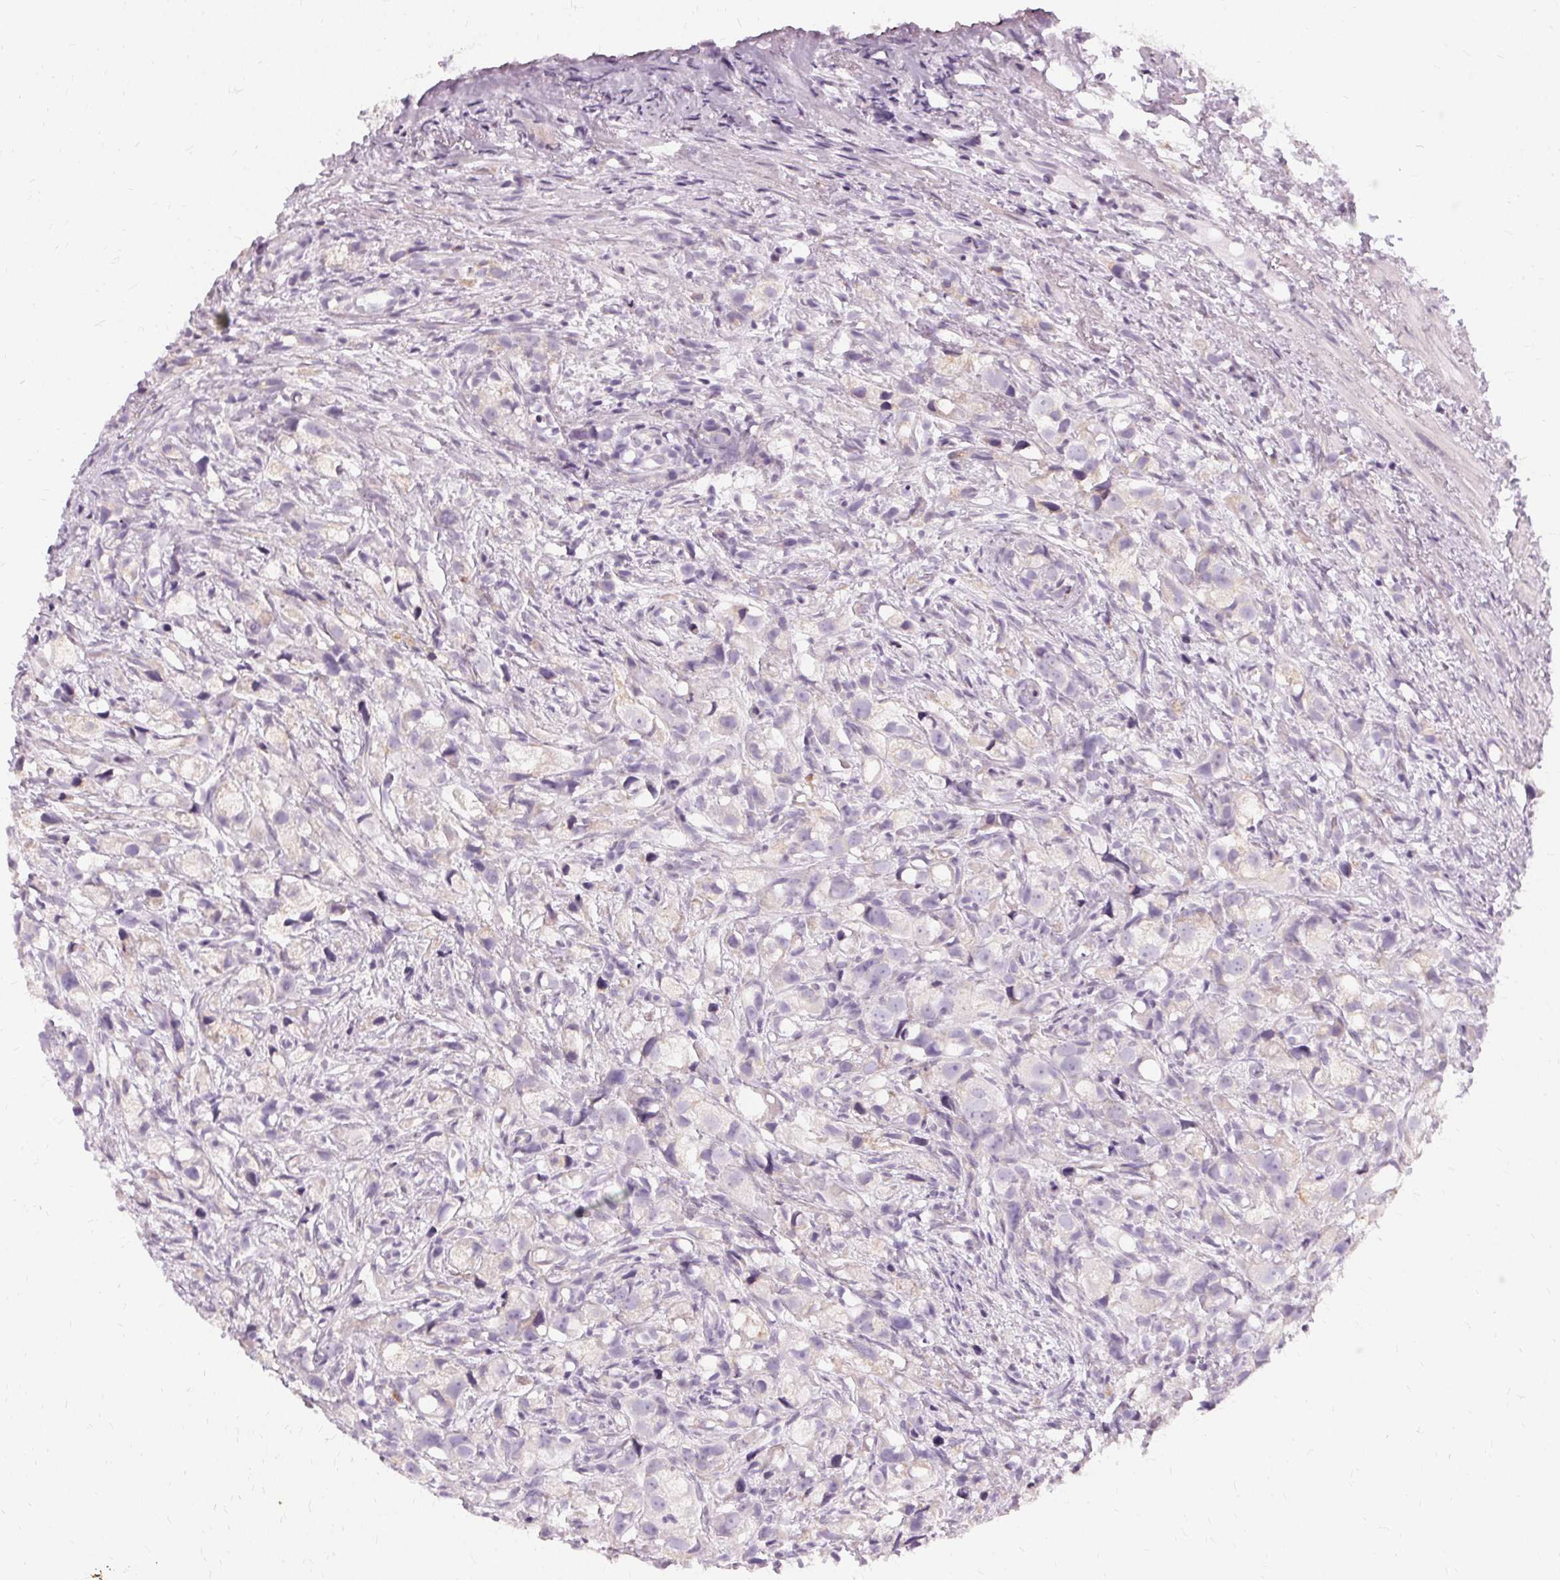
{"staining": {"intensity": "negative", "quantity": "none", "location": "none"}, "tissue": "prostate cancer", "cell_type": "Tumor cells", "image_type": "cancer", "snomed": [{"axis": "morphology", "description": "Adenocarcinoma, High grade"}, {"axis": "topography", "description": "Prostate"}], "caption": "IHC photomicrograph of neoplastic tissue: adenocarcinoma (high-grade) (prostate) stained with DAB exhibits no significant protein positivity in tumor cells. Nuclei are stained in blue.", "gene": "FCRL3", "patient": {"sex": "male", "age": 75}}